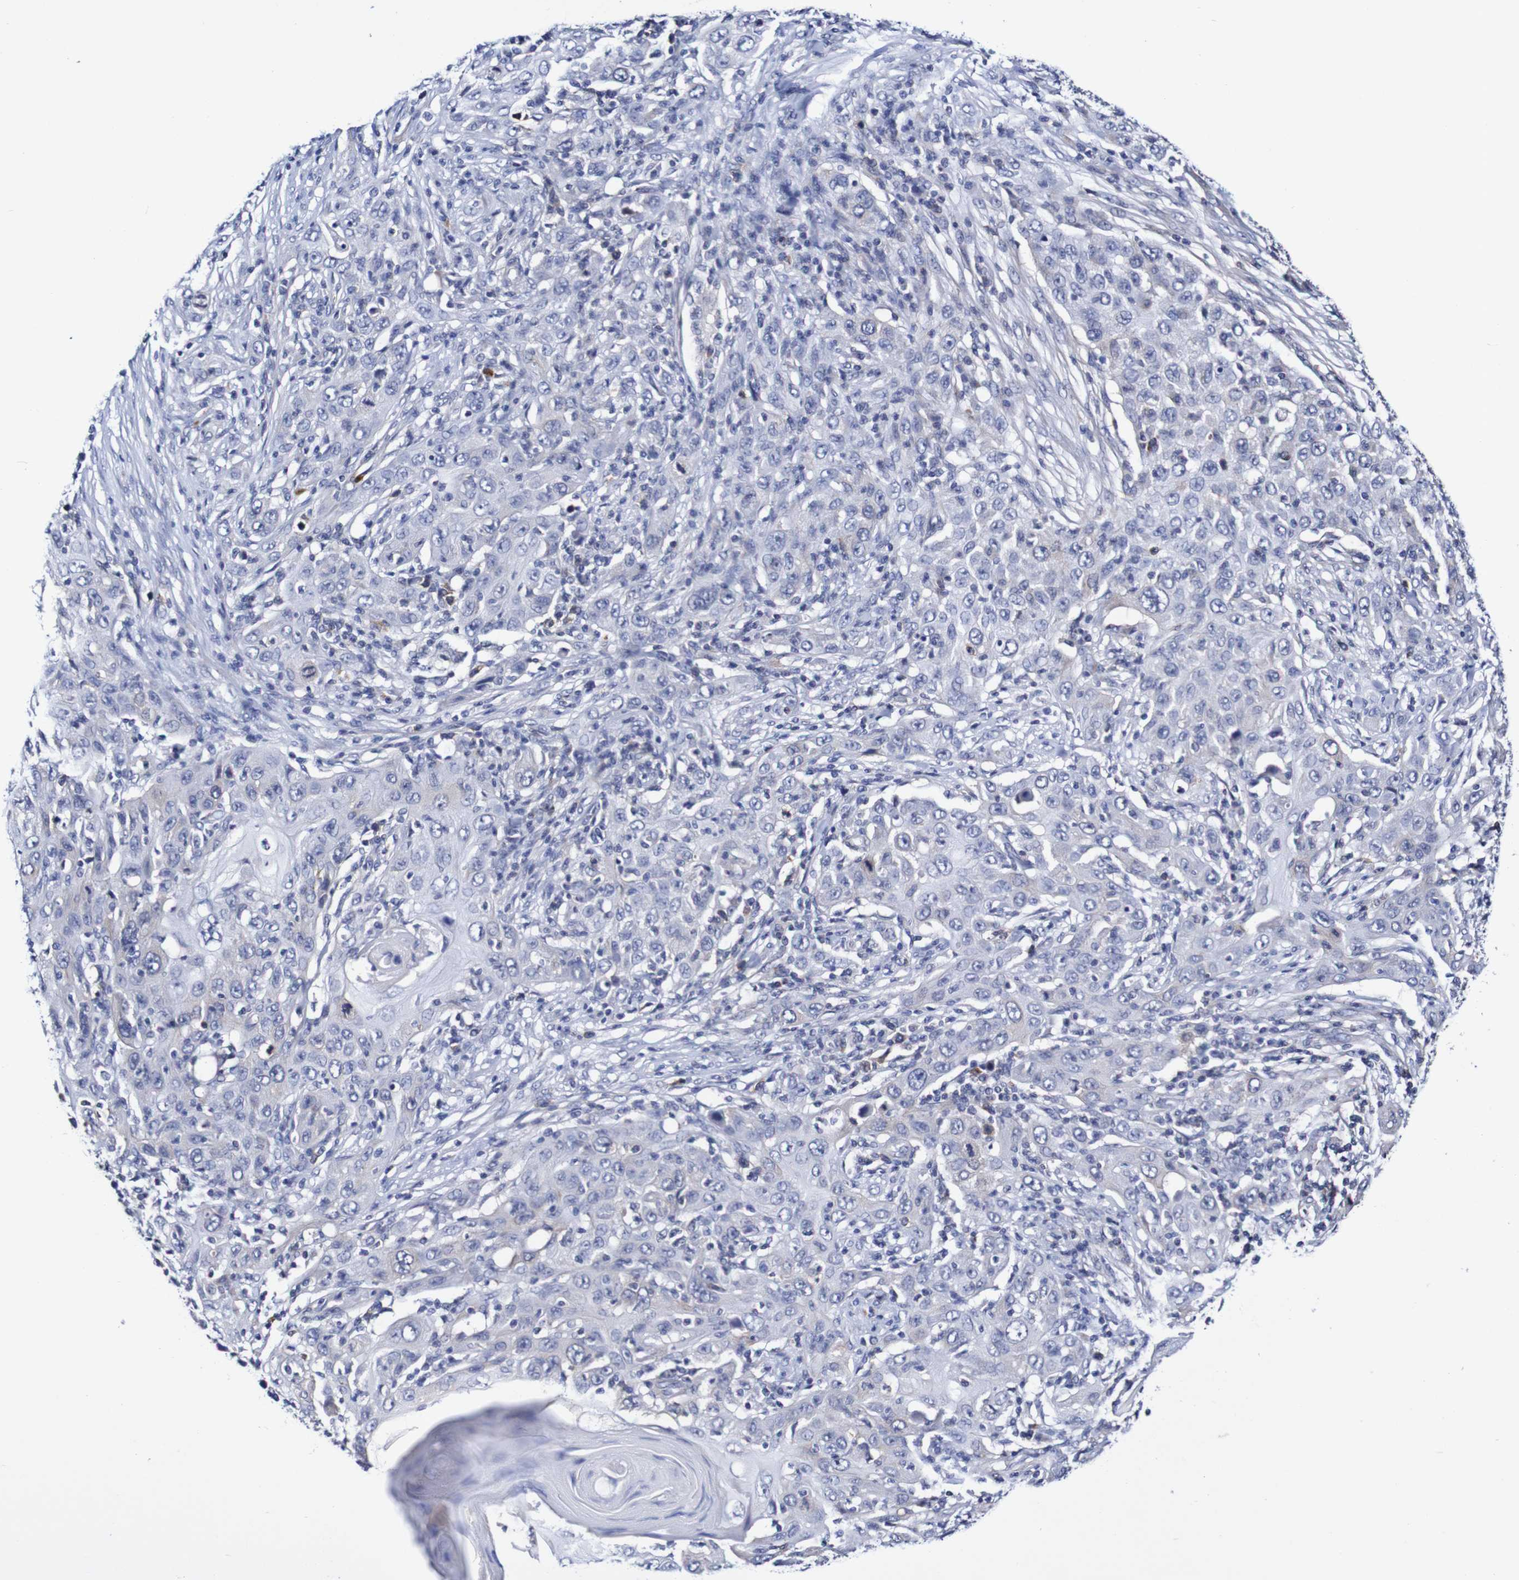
{"staining": {"intensity": "negative", "quantity": "none", "location": "none"}, "tissue": "skin cancer", "cell_type": "Tumor cells", "image_type": "cancer", "snomed": [{"axis": "morphology", "description": "Squamous cell carcinoma, NOS"}, {"axis": "topography", "description": "Skin"}], "caption": "Human skin cancer stained for a protein using immunohistochemistry displays no expression in tumor cells.", "gene": "ACVR1C", "patient": {"sex": "female", "age": 88}}